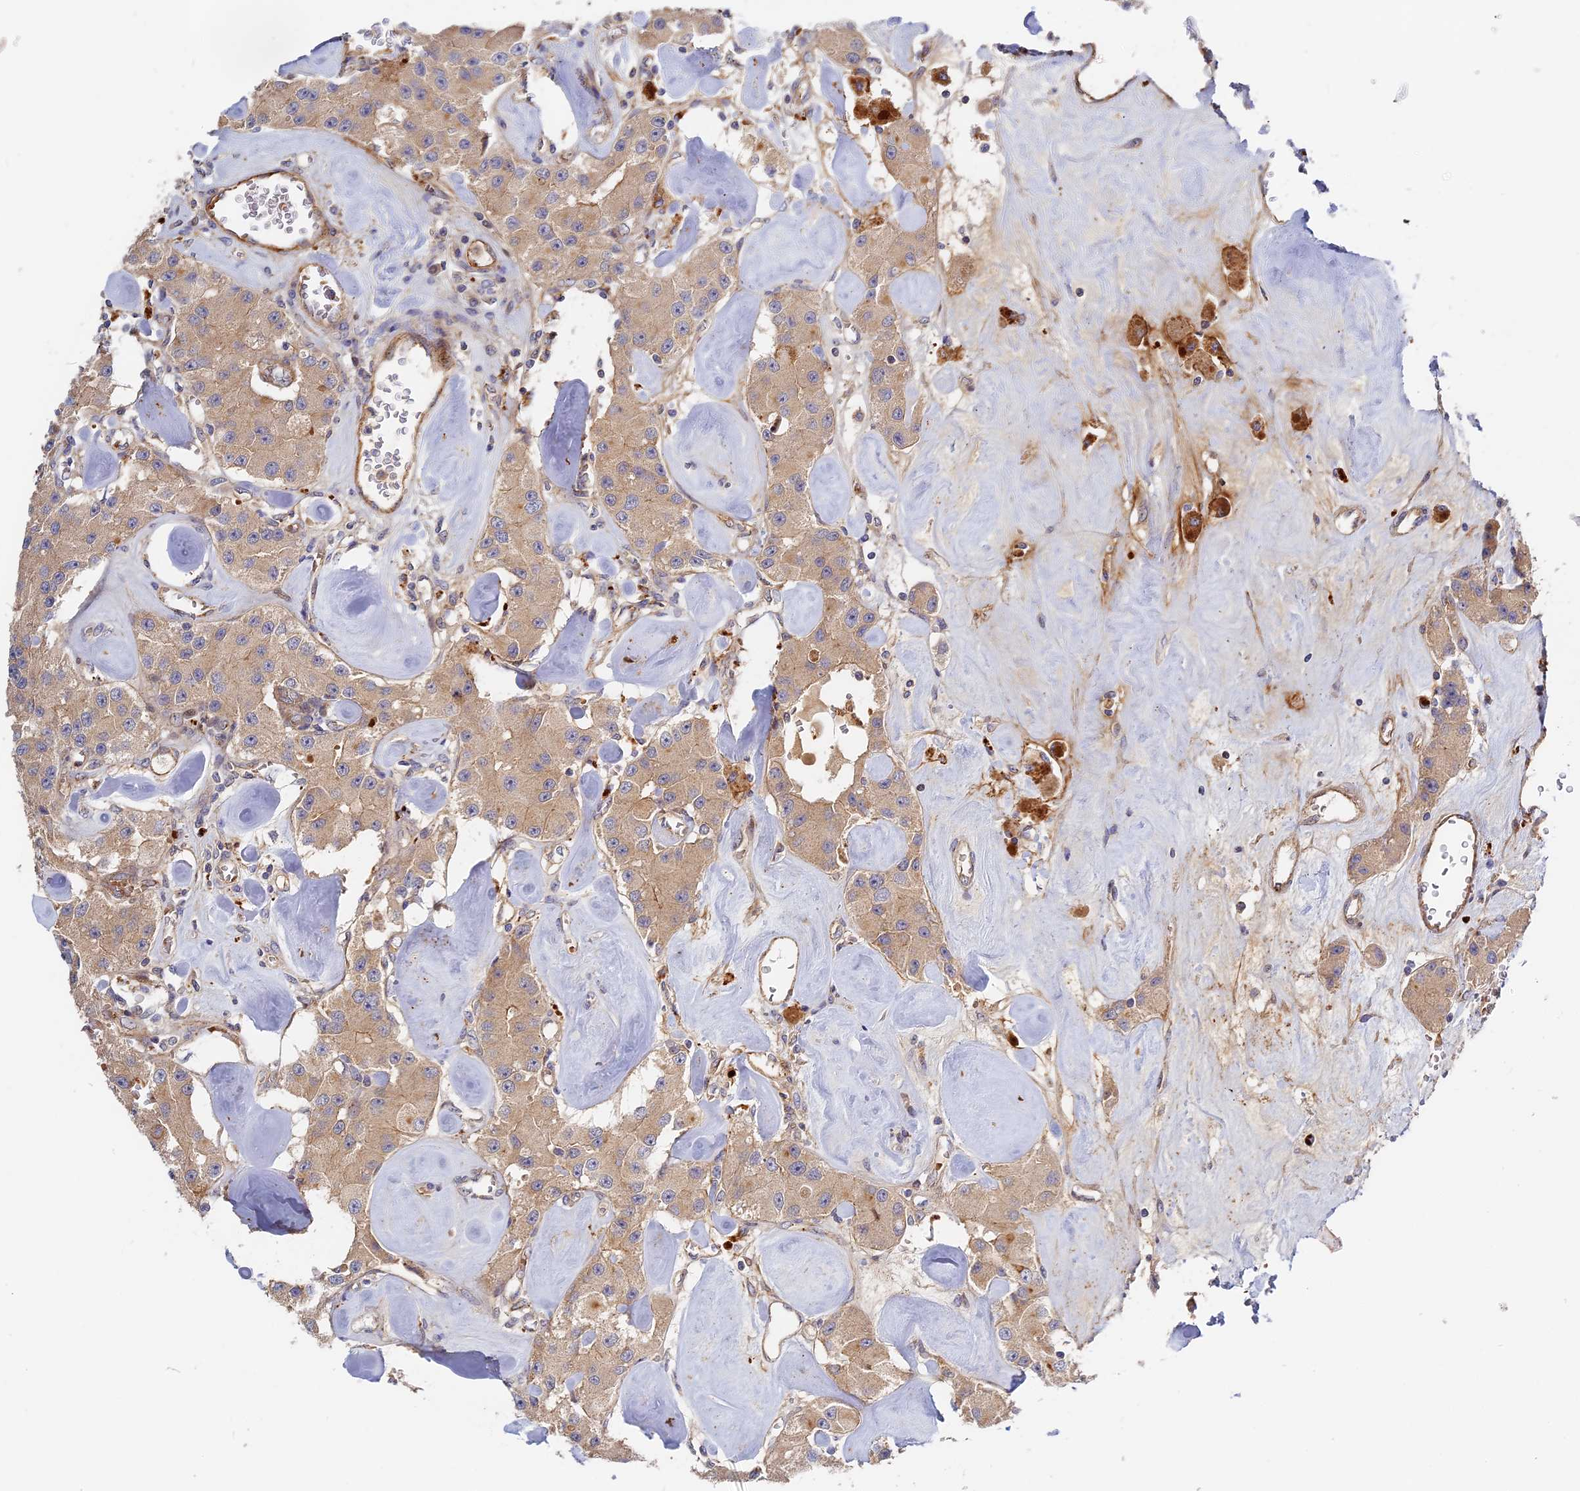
{"staining": {"intensity": "moderate", "quantity": ">75%", "location": "cytoplasmic/membranous"}, "tissue": "carcinoid", "cell_type": "Tumor cells", "image_type": "cancer", "snomed": [{"axis": "morphology", "description": "Carcinoid, malignant, NOS"}, {"axis": "topography", "description": "Pancreas"}], "caption": "This photomicrograph displays carcinoid stained with immunohistochemistry to label a protein in brown. The cytoplasmic/membranous of tumor cells show moderate positivity for the protein. Nuclei are counter-stained blue.", "gene": "MISP3", "patient": {"sex": "male", "age": 41}}